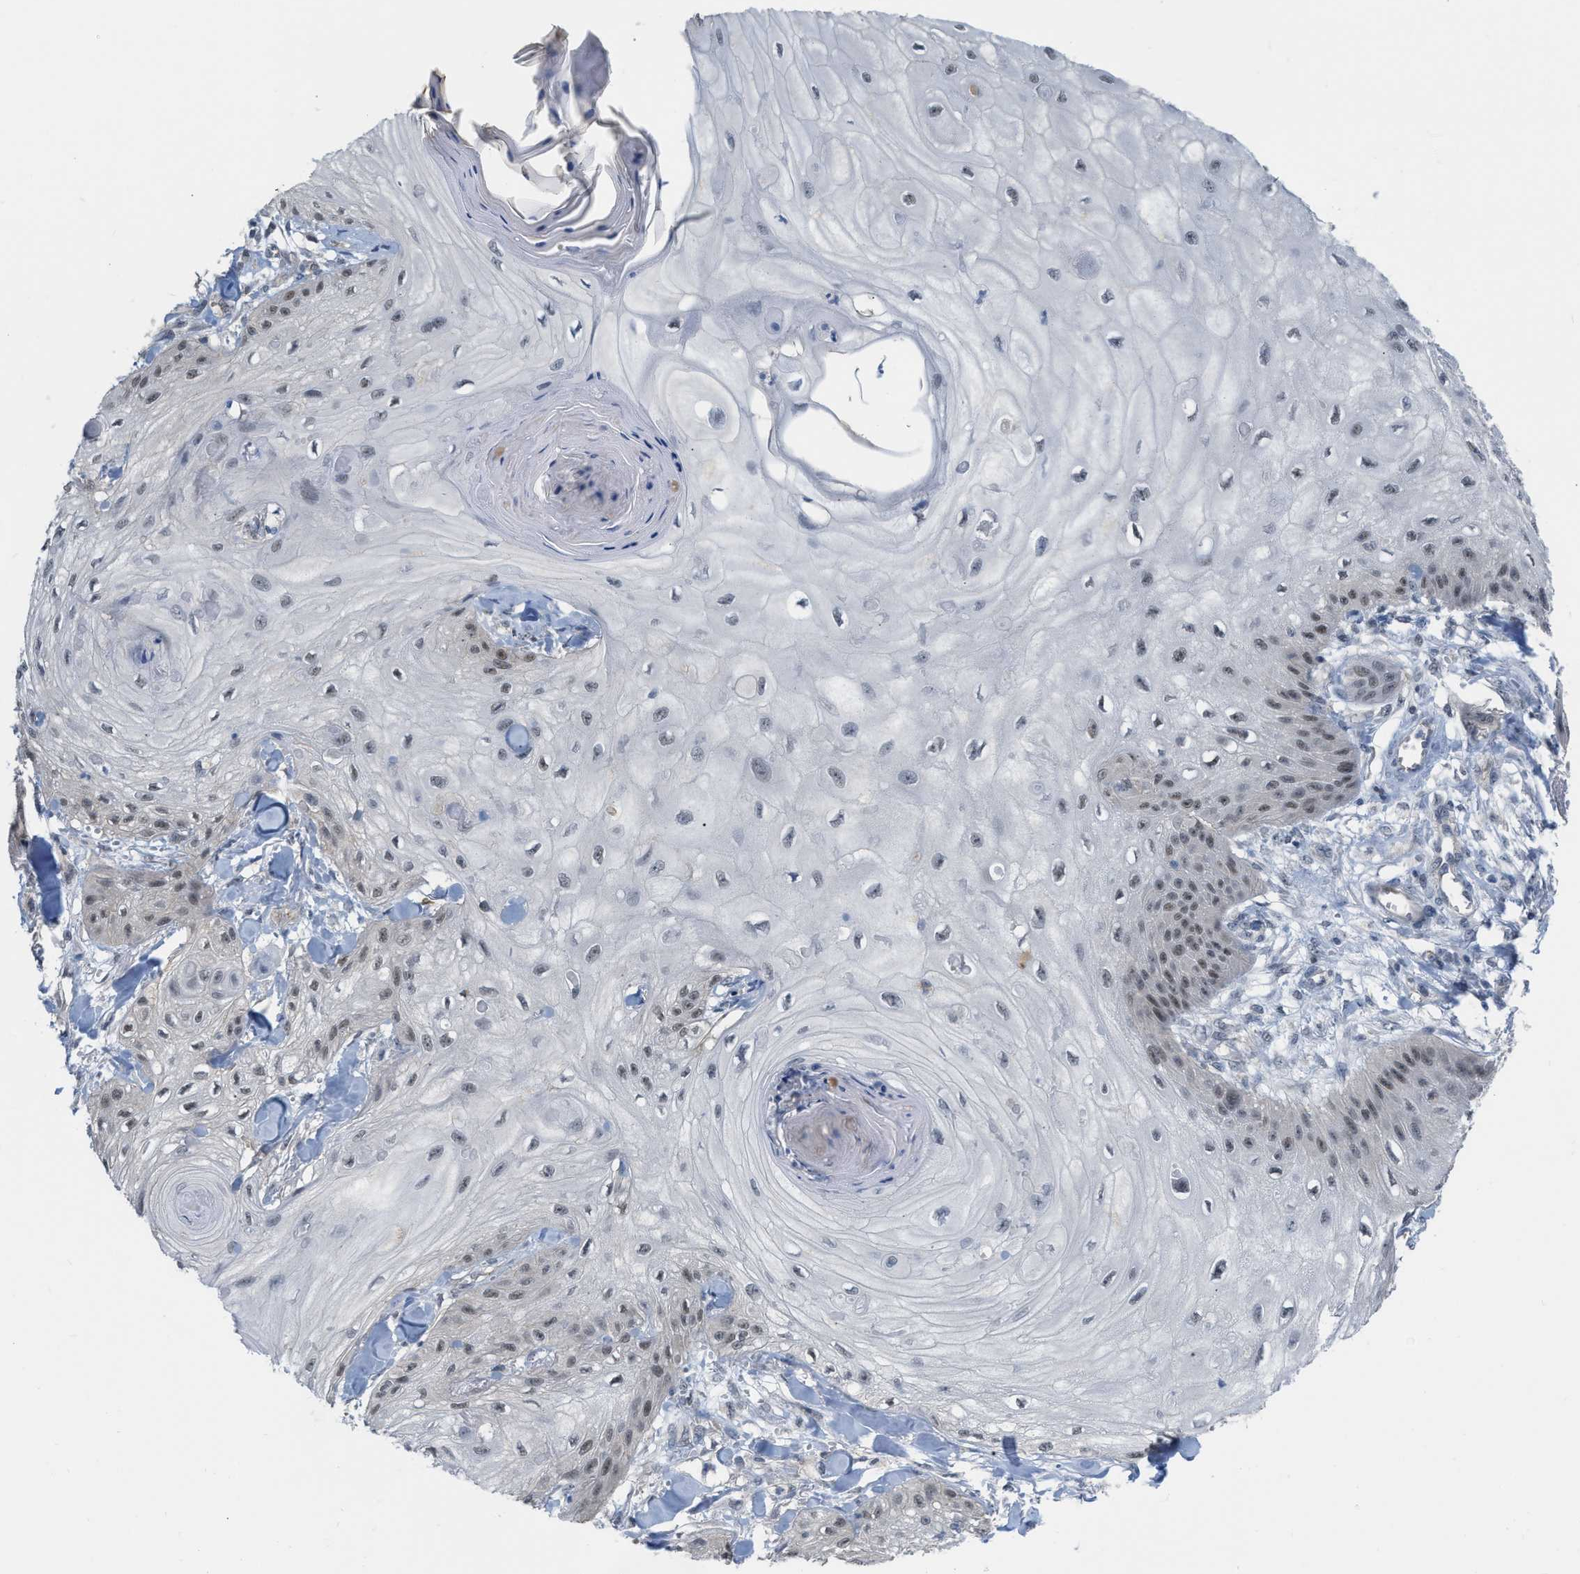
{"staining": {"intensity": "weak", "quantity": "<25%", "location": "nuclear"}, "tissue": "skin cancer", "cell_type": "Tumor cells", "image_type": "cancer", "snomed": [{"axis": "morphology", "description": "Squamous cell carcinoma, NOS"}, {"axis": "topography", "description": "Skin"}], "caption": "This image is of skin cancer (squamous cell carcinoma) stained with immunohistochemistry (IHC) to label a protein in brown with the nuclei are counter-stained blue. There is no expression in tumor cells.", "gene": "NAPEPLD", "patient": {"sex": "male", "age": 74}}